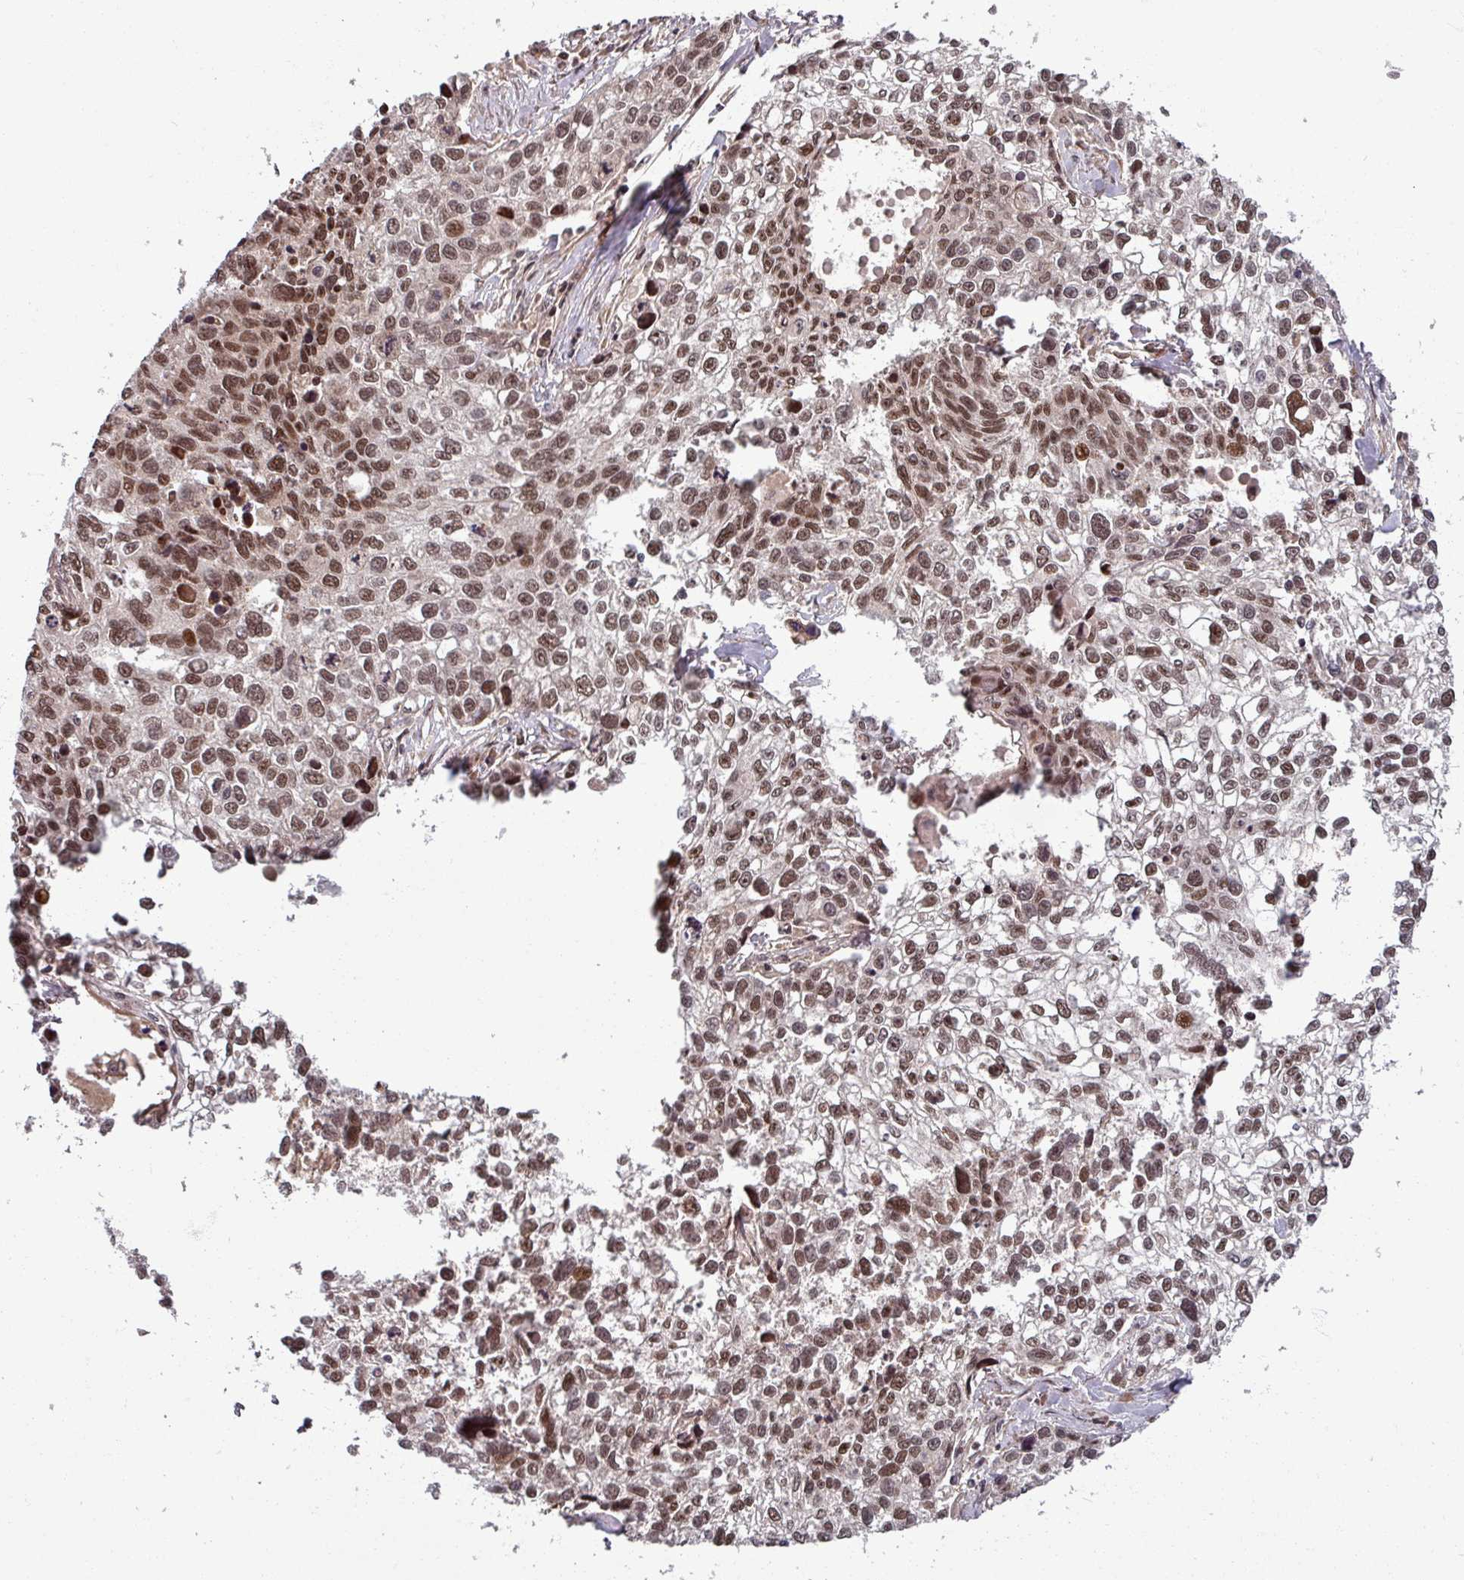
{"staining": {"intensity": "moderate", "quantity": ">75%", "location": "nuclear"}, "tissue": "lung cancer", "cell_type": "Tumor cells", "image_type": "cancer", "snomed": [{"axis": "morphology", "description": "Squamous cell carcinoma, NOS"}, {"axis": "topography", "description": "Lung"}], "caption": "A photomicrograph of human lung cancer stained for a protein displays moderate nuclear brown staining in tumor cells.", "gene": "SWI5", "patient": {"sex": "male", "age": 74}}